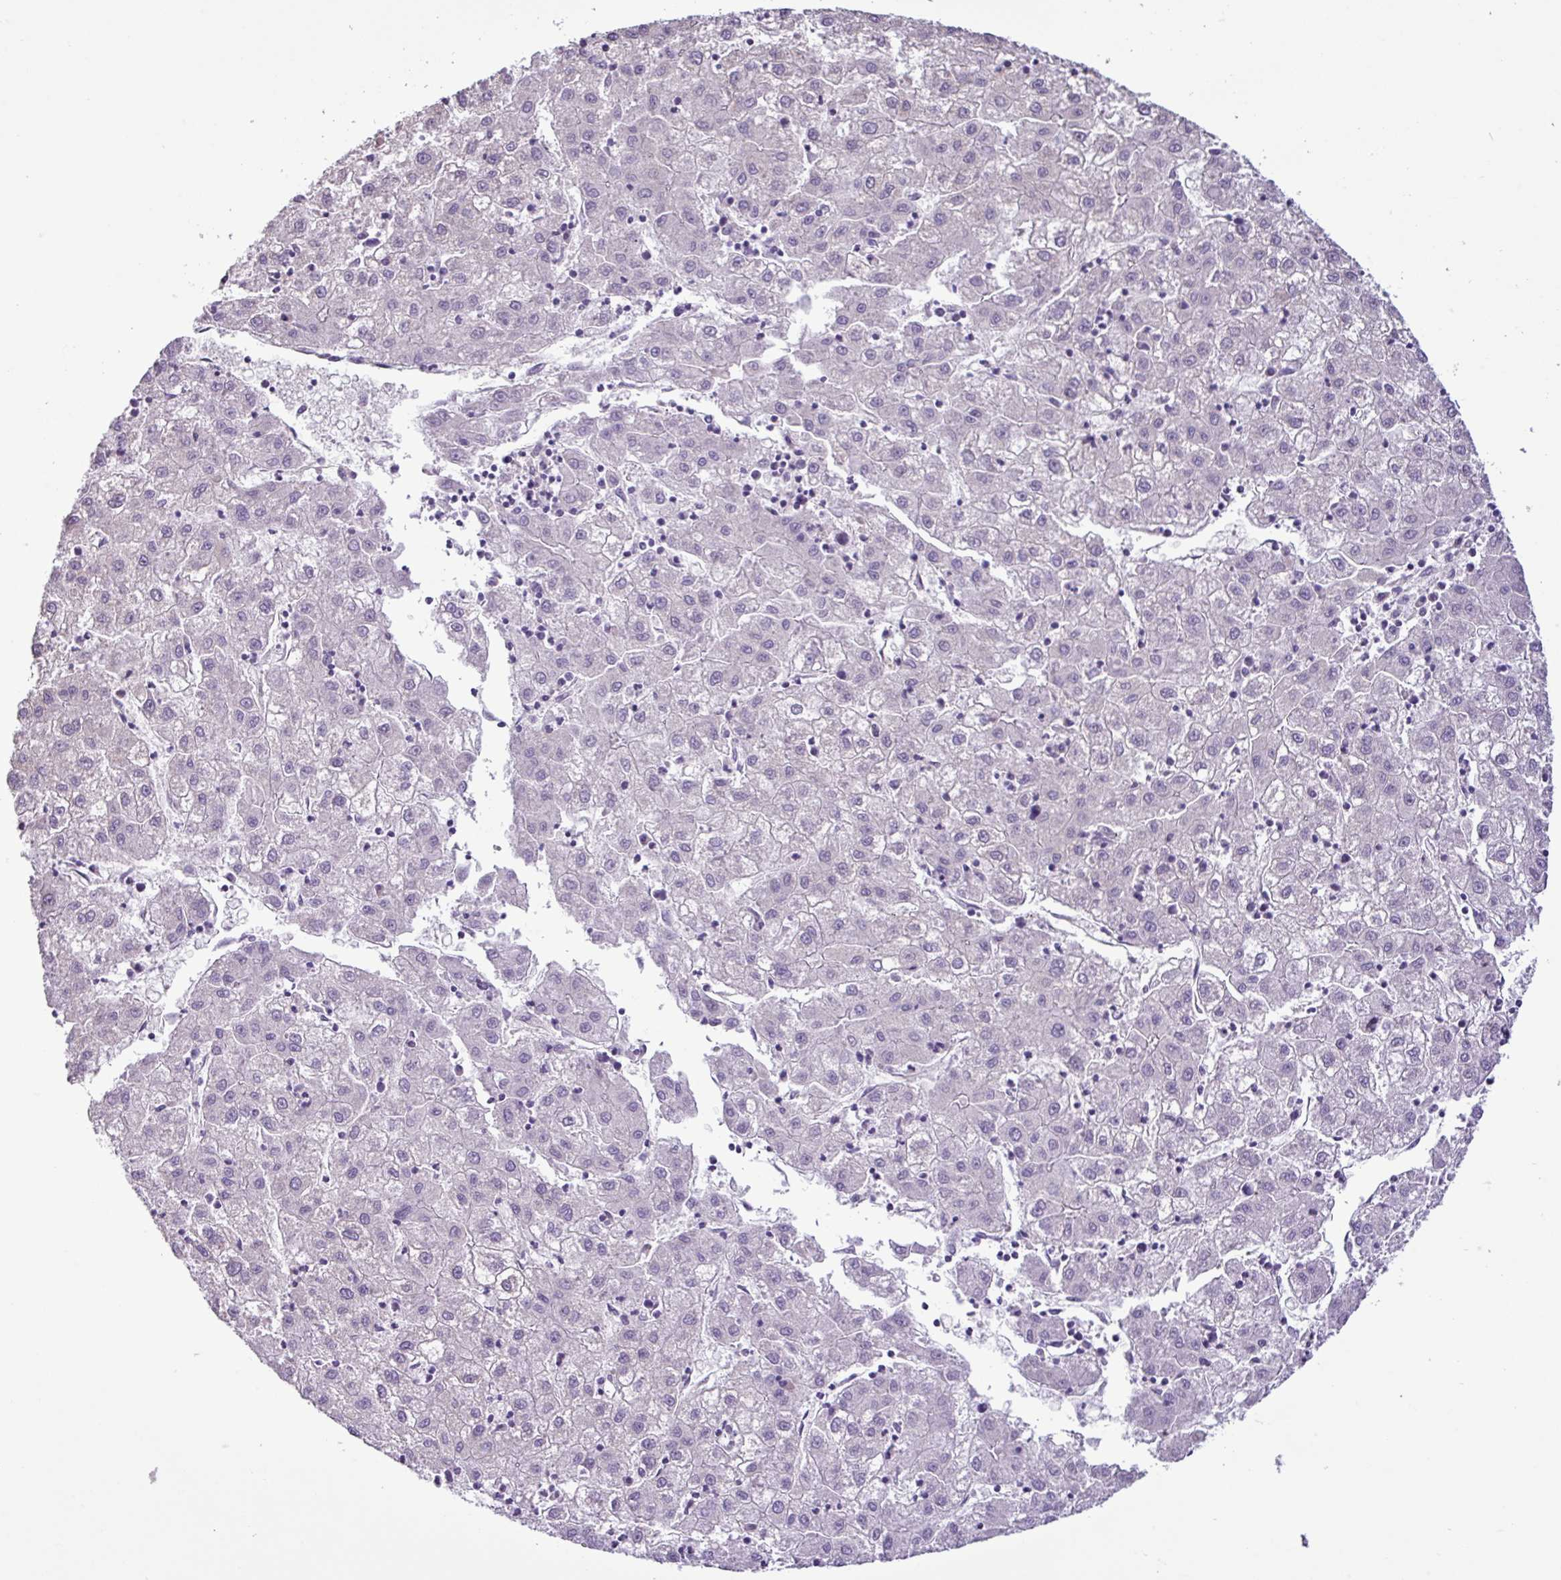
{"staining": {"intensity": "negative", "quantity": "none", "location": "none"}, "tissue": "liver cancer", "cell_type": "Tumor cells", "image_type": "cancer", "snomed": [{"axis": "morphology", "description": "Carcinoma, Hepatocellular, NOS"}, {"axis": "topography", "description": "Liver"}], "caption": "The histopathology image demonstrates no staining of tumor cells in hepatocellular carcinoma (liver).", "gene": "FAM183A", "patient": {"sex": "male", "age": 72}}